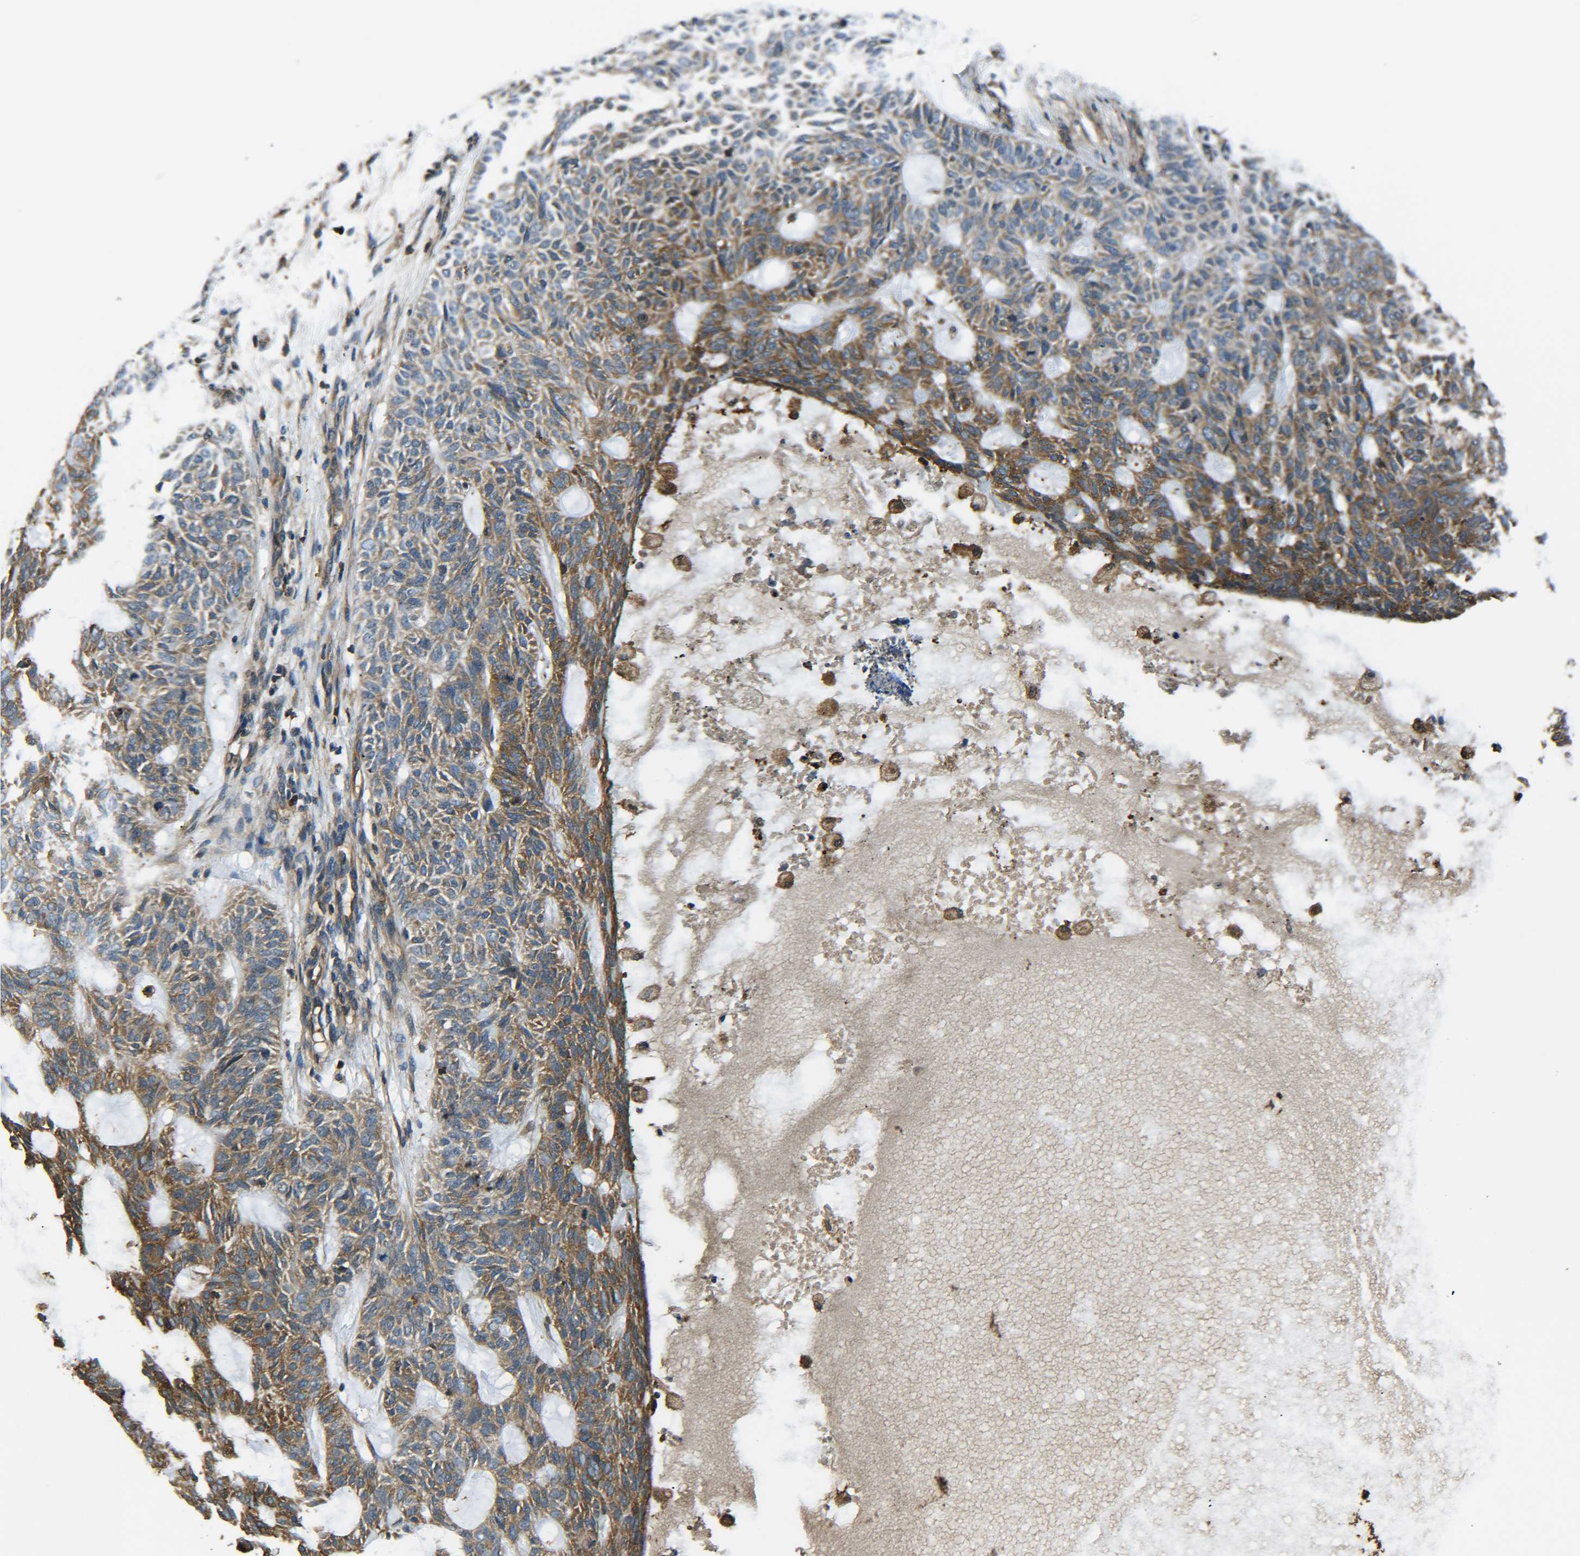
{"staining": {"intensity": "moderate", "quantity": ">75%", "location": "cytoplasmic/membranous"}, "tissue": "skin cancer", "cell_type": "Tumor cells", "image_type": "cancer", "snomed": [{"axis": "morphology", "description": "Basal cell carcinoma"}, {"axis": "topography", "description": "Skin"}], "caption": "IHC micrograph of human skin basal cell carcinoma stained for a protein (brown), which demonstrates medium levels of moderate cytoplasmic/membranous expression in about >75% of tumor cells.", "gene": "PREB", "patient": {"sex": "male", "age": 87}}